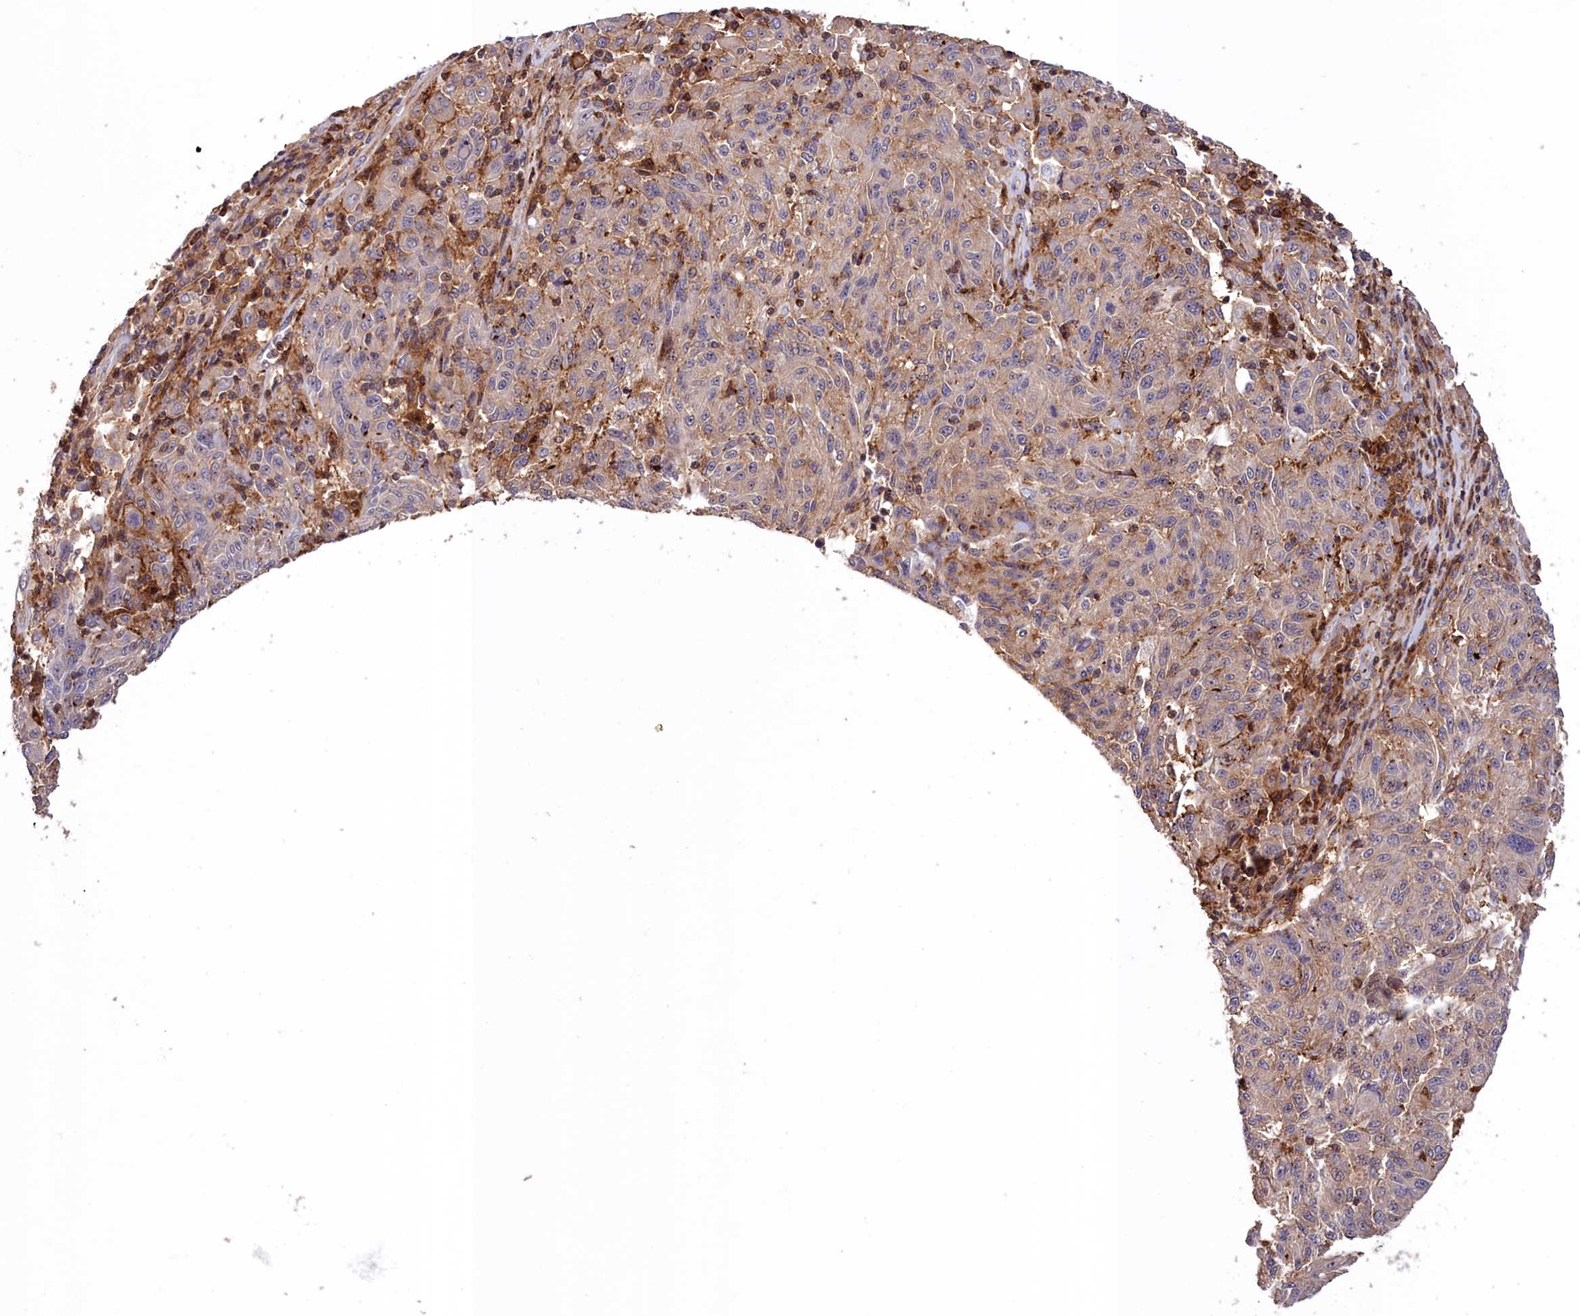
{"staining": {"intensity": "negative", "quantity": "none", "location": "none"}, "tissue": "melanoma", "cell_type": "Tumor cells", "image_type": "cancer", "snomed": [{"axis": "morphology", "description": "Malignant melanoma, NOS"}, {"axis": "topography", "description": "Skin"}], "caption": "Tumor cells show no significant staining in malignant melanoma.", "gene": "NEURL4", "patient": {"sex": "male", "age": 53}}